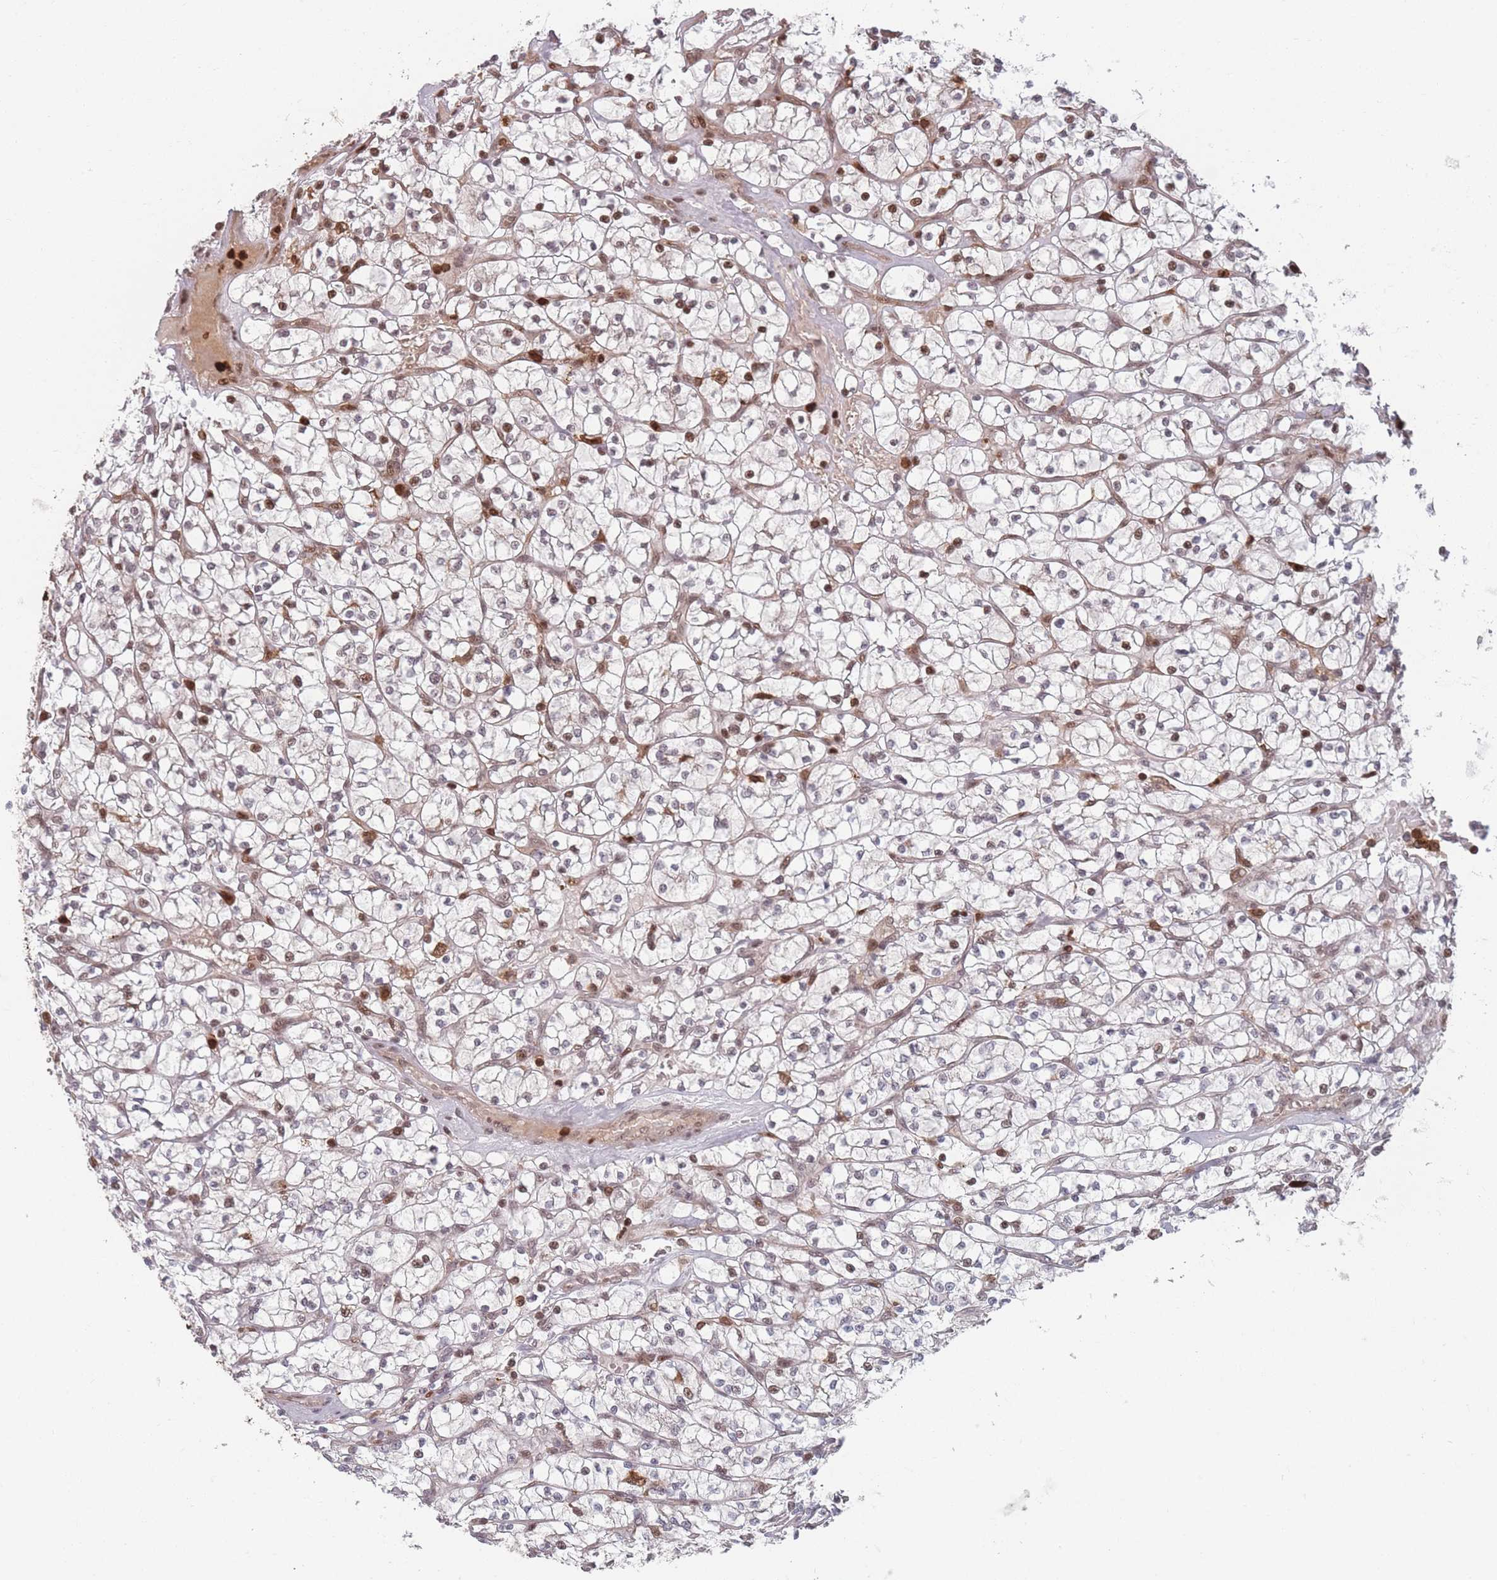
{"staining": {"intensity": "negative", "quantity": "none", "location": "none"}, "tissue": "renal cancer", "cell_type": "Tumor cells", "image_type": "cancer", "snomed": [{"axis": "morphology", "description": "Adenocarcinoma, NOS"}, {"axis": "topography", "description": "Kidney"}], "caption": "An IHC photomicrograph of renal adenocarcinoma is shown. There is no staining in tumor cells of renal adenocarcinoma. (DAB IHC visualized using brightfield microscopy, high magnification).", "gene": "WDR55", "patient": {"sex": "female", "age": 64}}